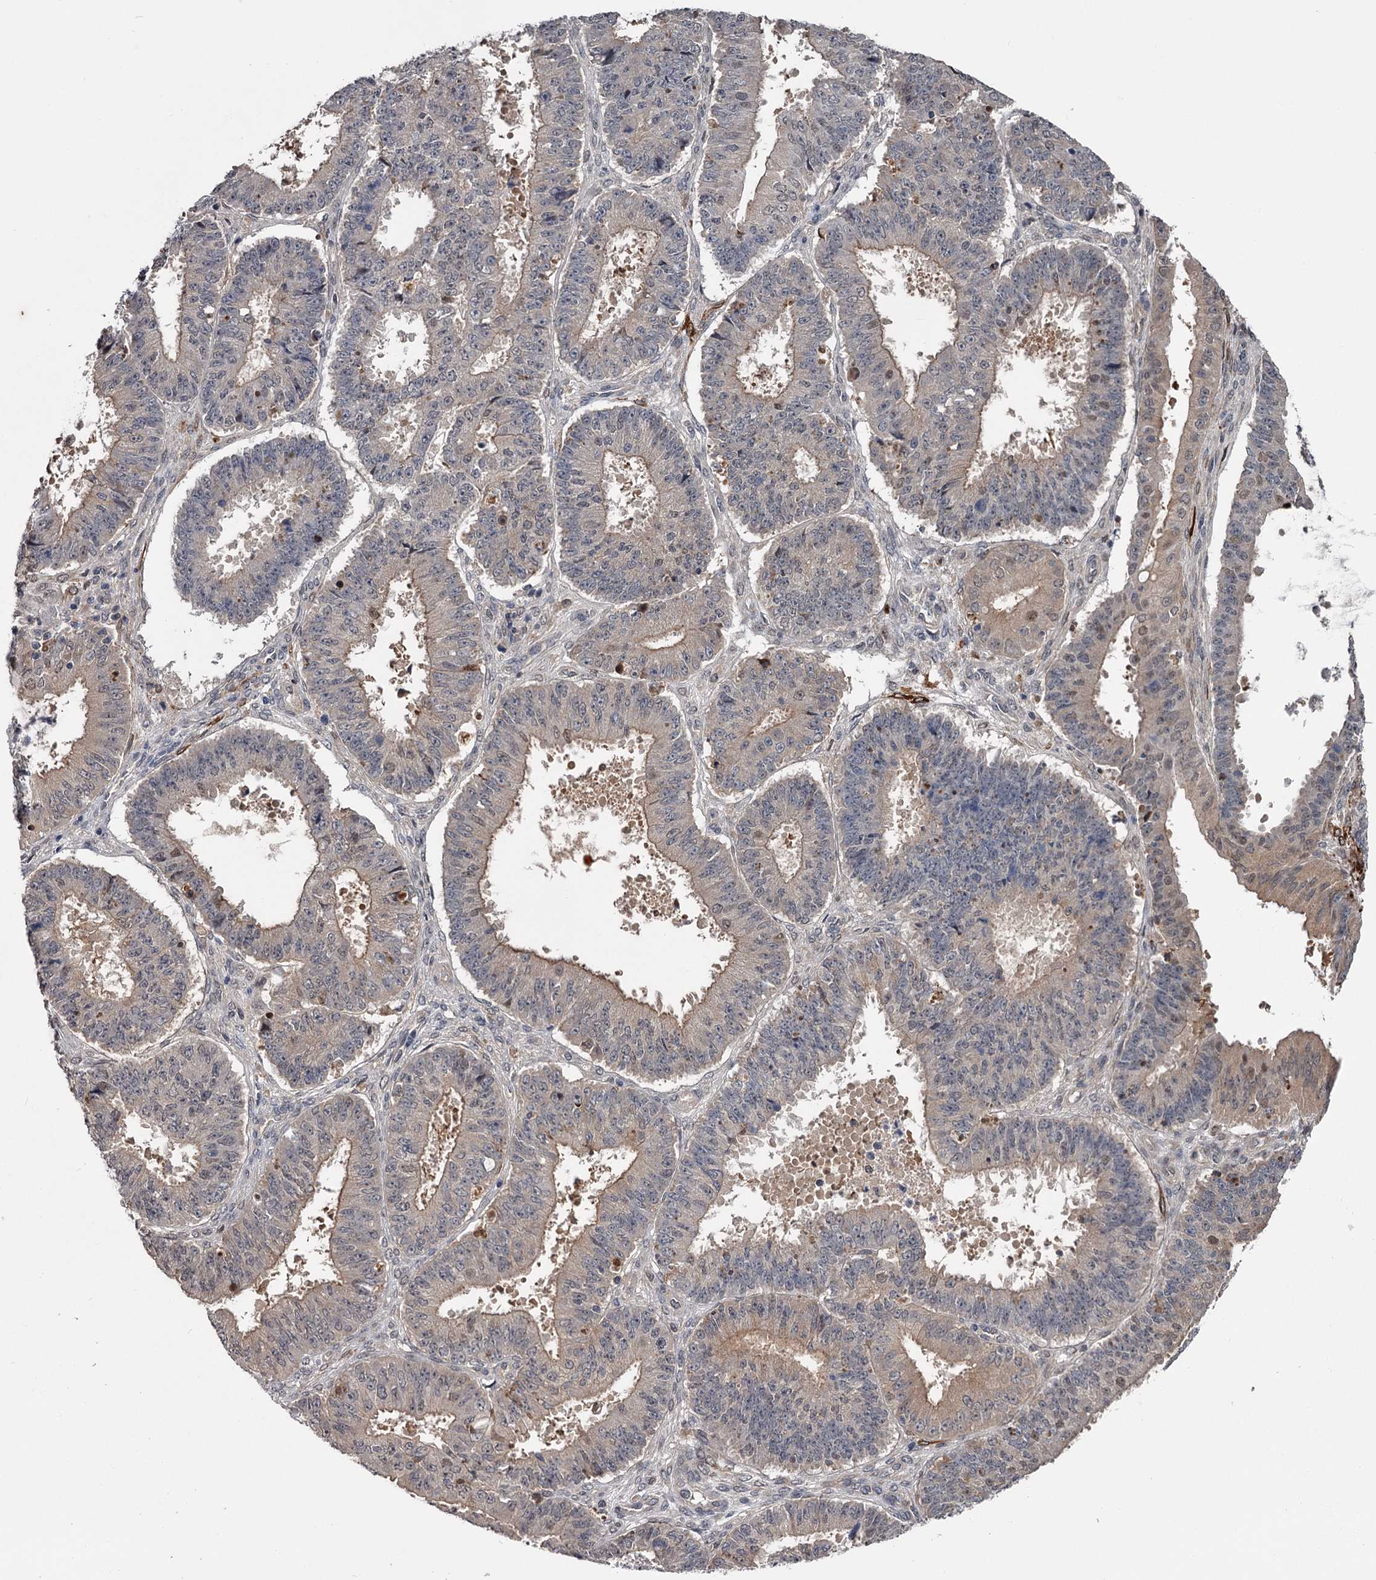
{"staining": {"intensity": "weak", "quantity": "<25%", "location": "cytoplasmic/membranous"}, "tissue": "ovarian cancer", "cell_type": "Tumor cells", "image_type": "cancer", "snomed": [{"axis": "morphology", "description": "Carcinoma, endometroid"}, {"axis": "topography", "description": "Appendix"}, {"axis": "topography", "description": "Ovary"}], "caption": "This photomicrograph is of ovarian endometroid carcinoma stained with IHC to label a protein in brown with the nuclei are counter-stained blue. There is no positivity in tumor cells.", "gene": "DAO", "patient": {"sex": "female", "age": 42}}